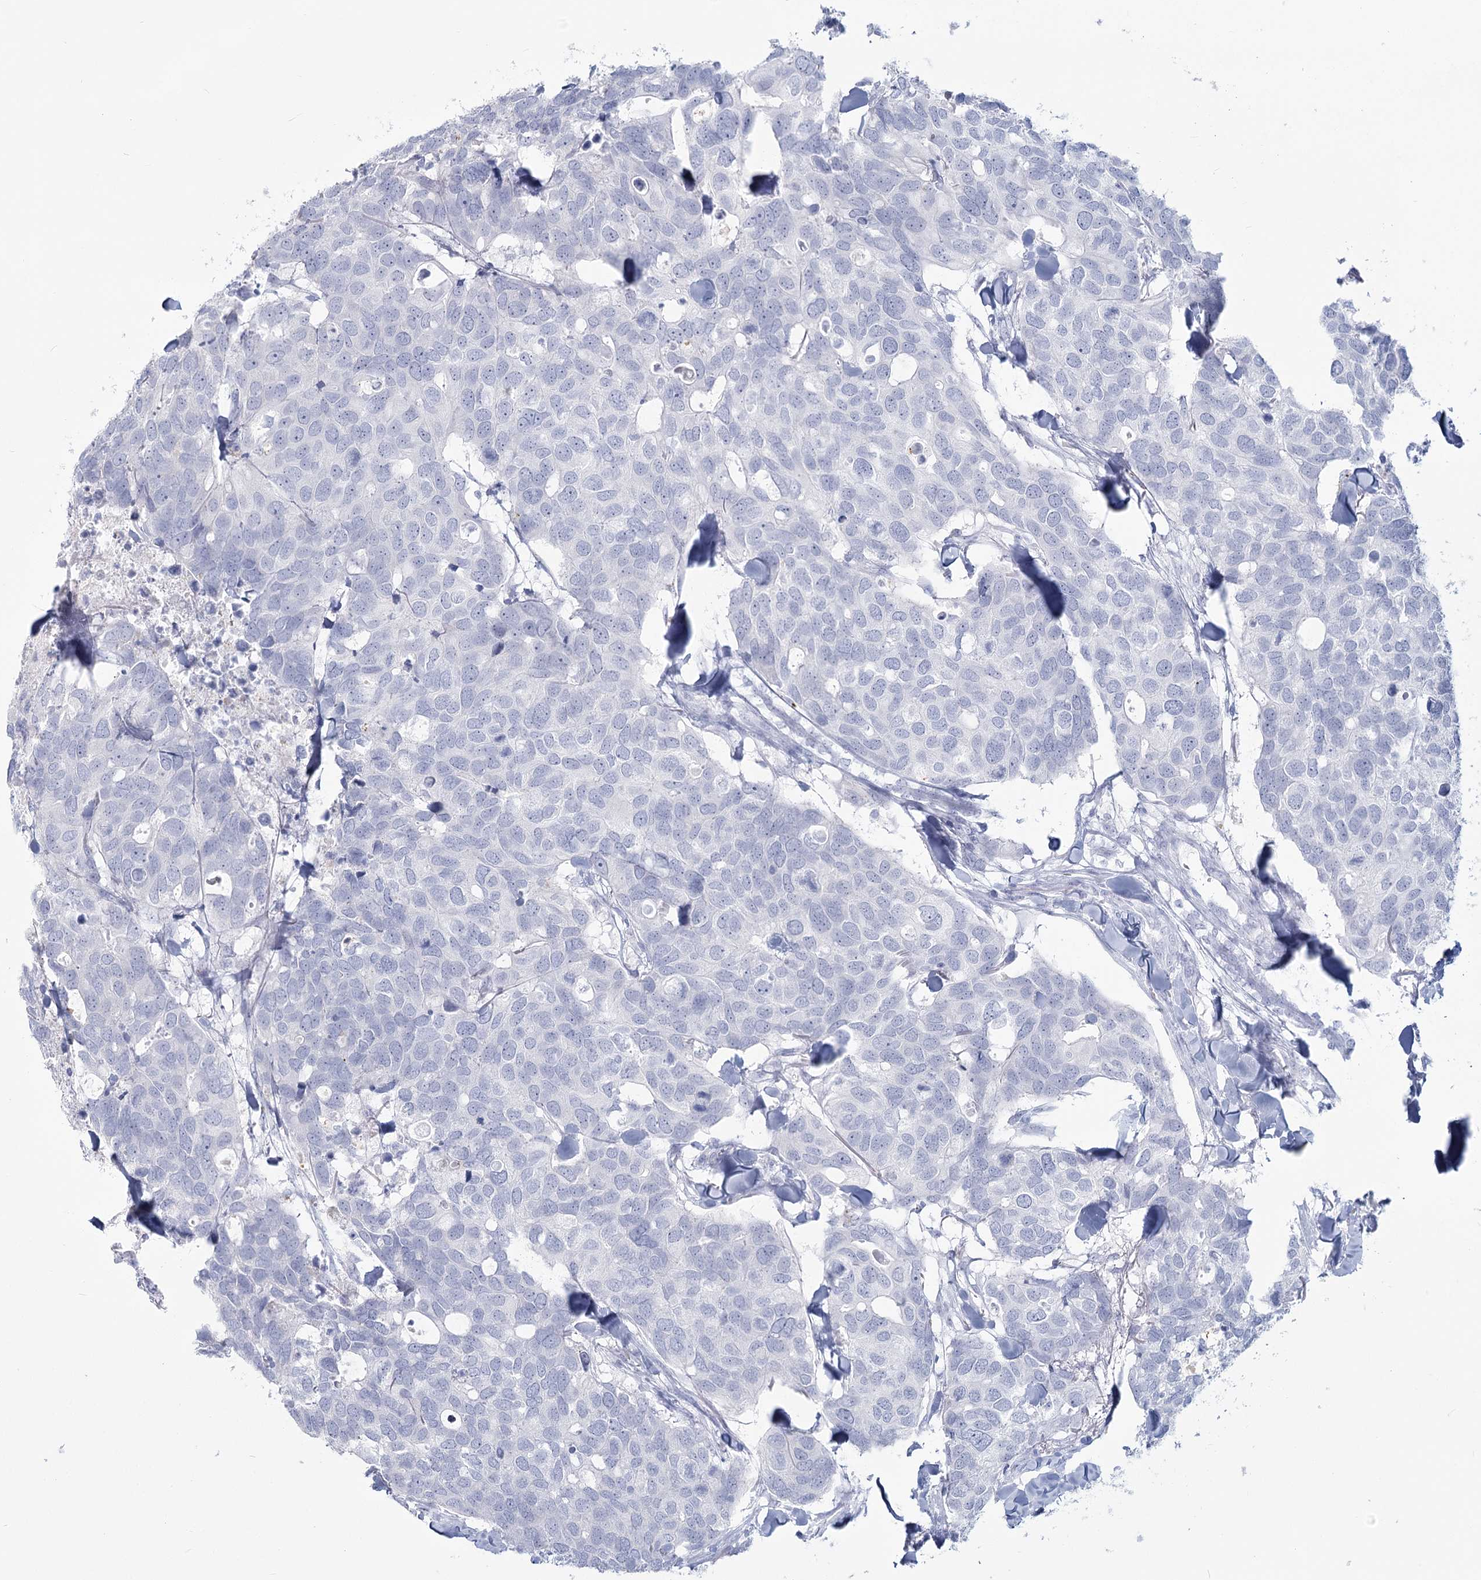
{"staining": {"intensity": "negative", "quantity": "none", "location": "none"}, "tissue": "breast cancer", "cell_type": "Tumor cells", "image_type": "cancer", "snomed": [{"axis": "morphology", "description": "Duct carcinoma"}, {"axis": "topography", "description": "Breast"}], "caption": "IHC photomicrograph of breast intraductal carcinoma stained for a protein (brown), which exhibits no positivity in tumor cells.", "gene": "SLC6A19", "patient": {"sex": "female", "age": 83}}